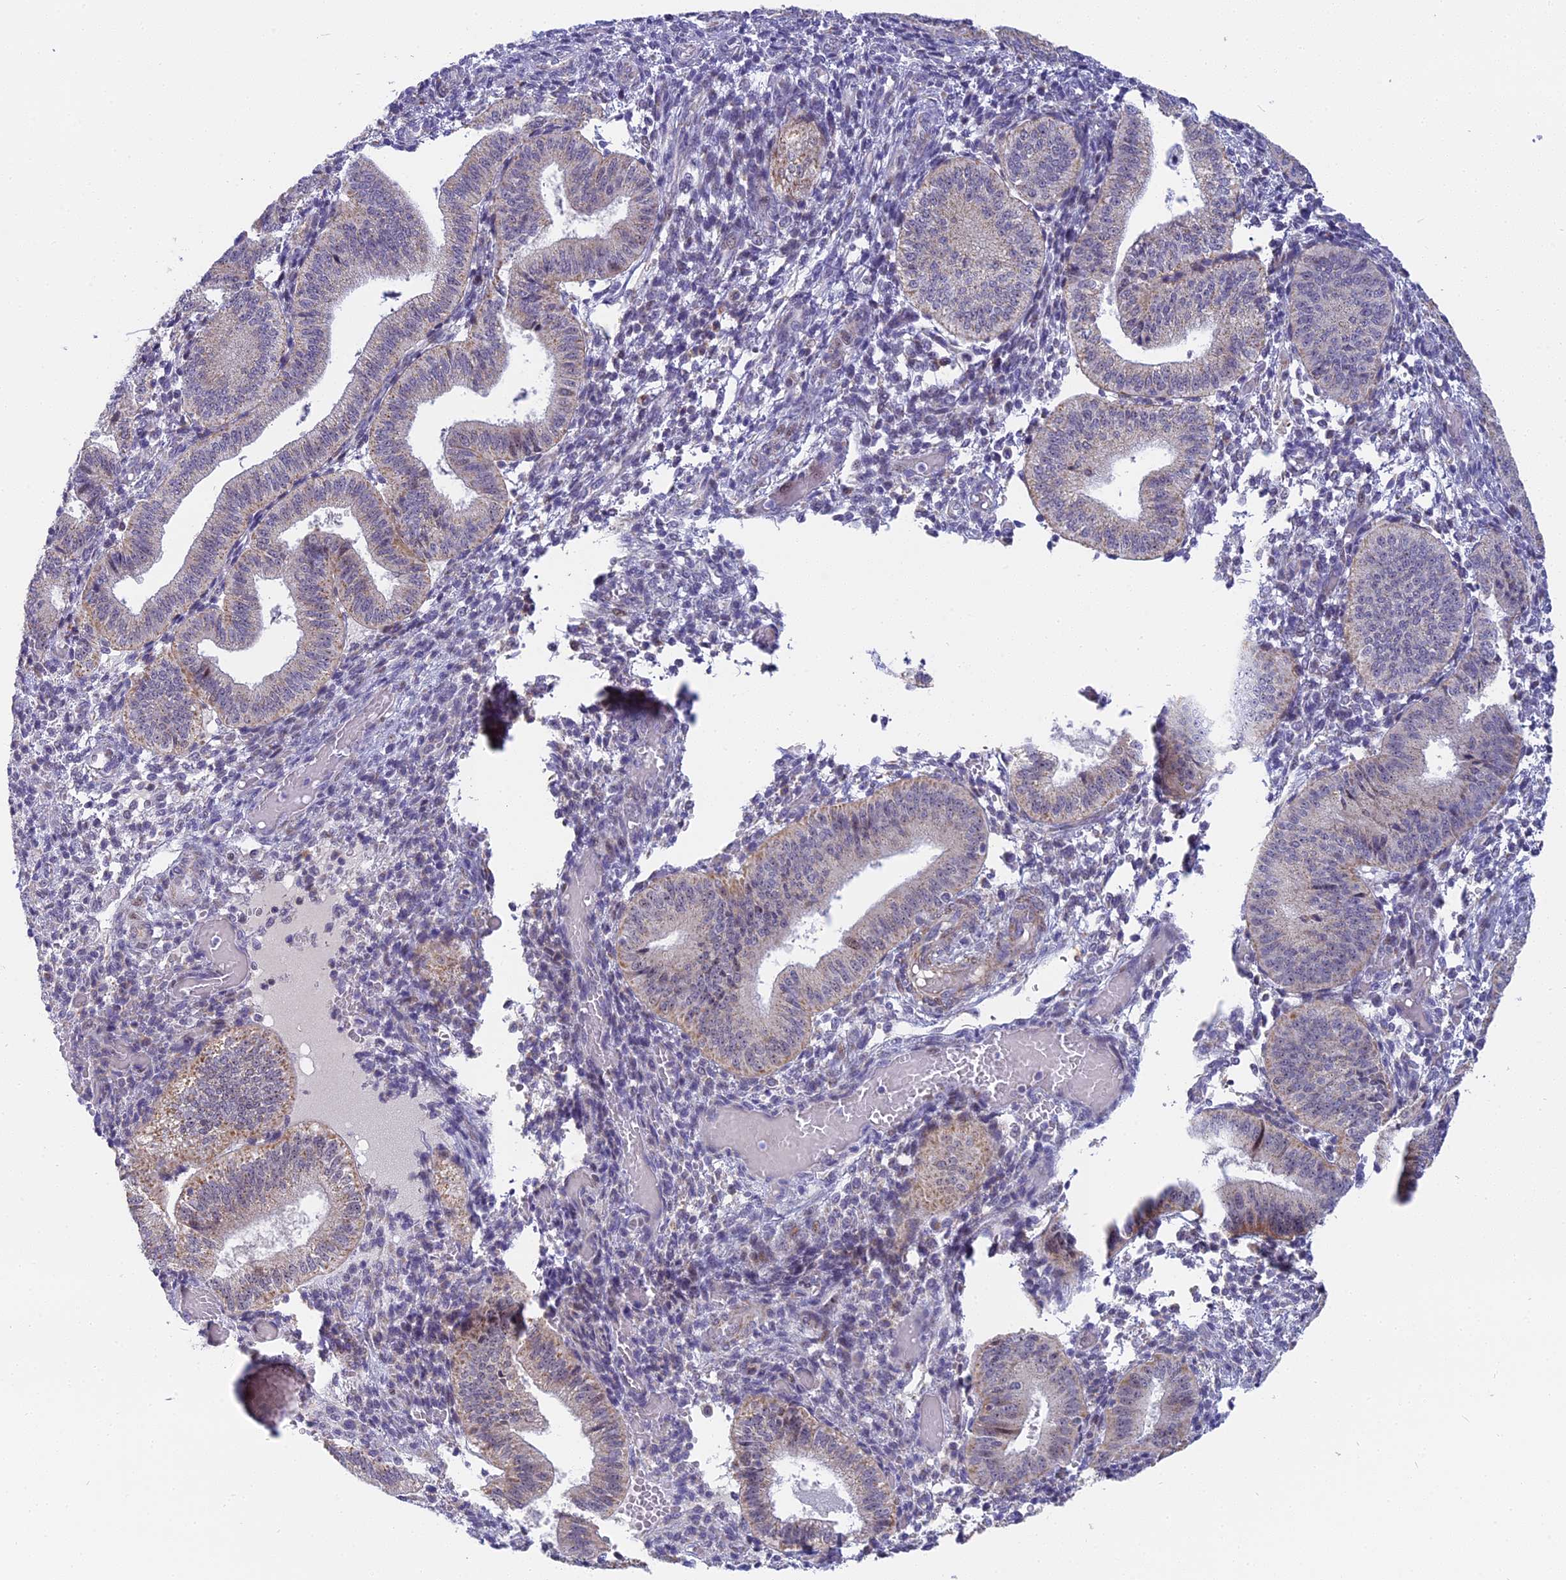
{"staining": {"intensity": "negative", "quantity": "none", "location": "none"}, "tissue": "endometrium", "cell_type": "Cells in endometrial stroma", "image_type": "normal", "snomed": [{"axis": "morphology", "description": "Normal tissue, NOS"}, {"axis": "topography", "description": "Endometrium"}], "caption": "DAB (3,3'-diaminobenzidine) immunohistochemical staining of benign endometrium demonstrates no significant staining in cells in endometrial stroma.", "gene": "DTWD1", "patient": {"sex": "female", "age": 34}}